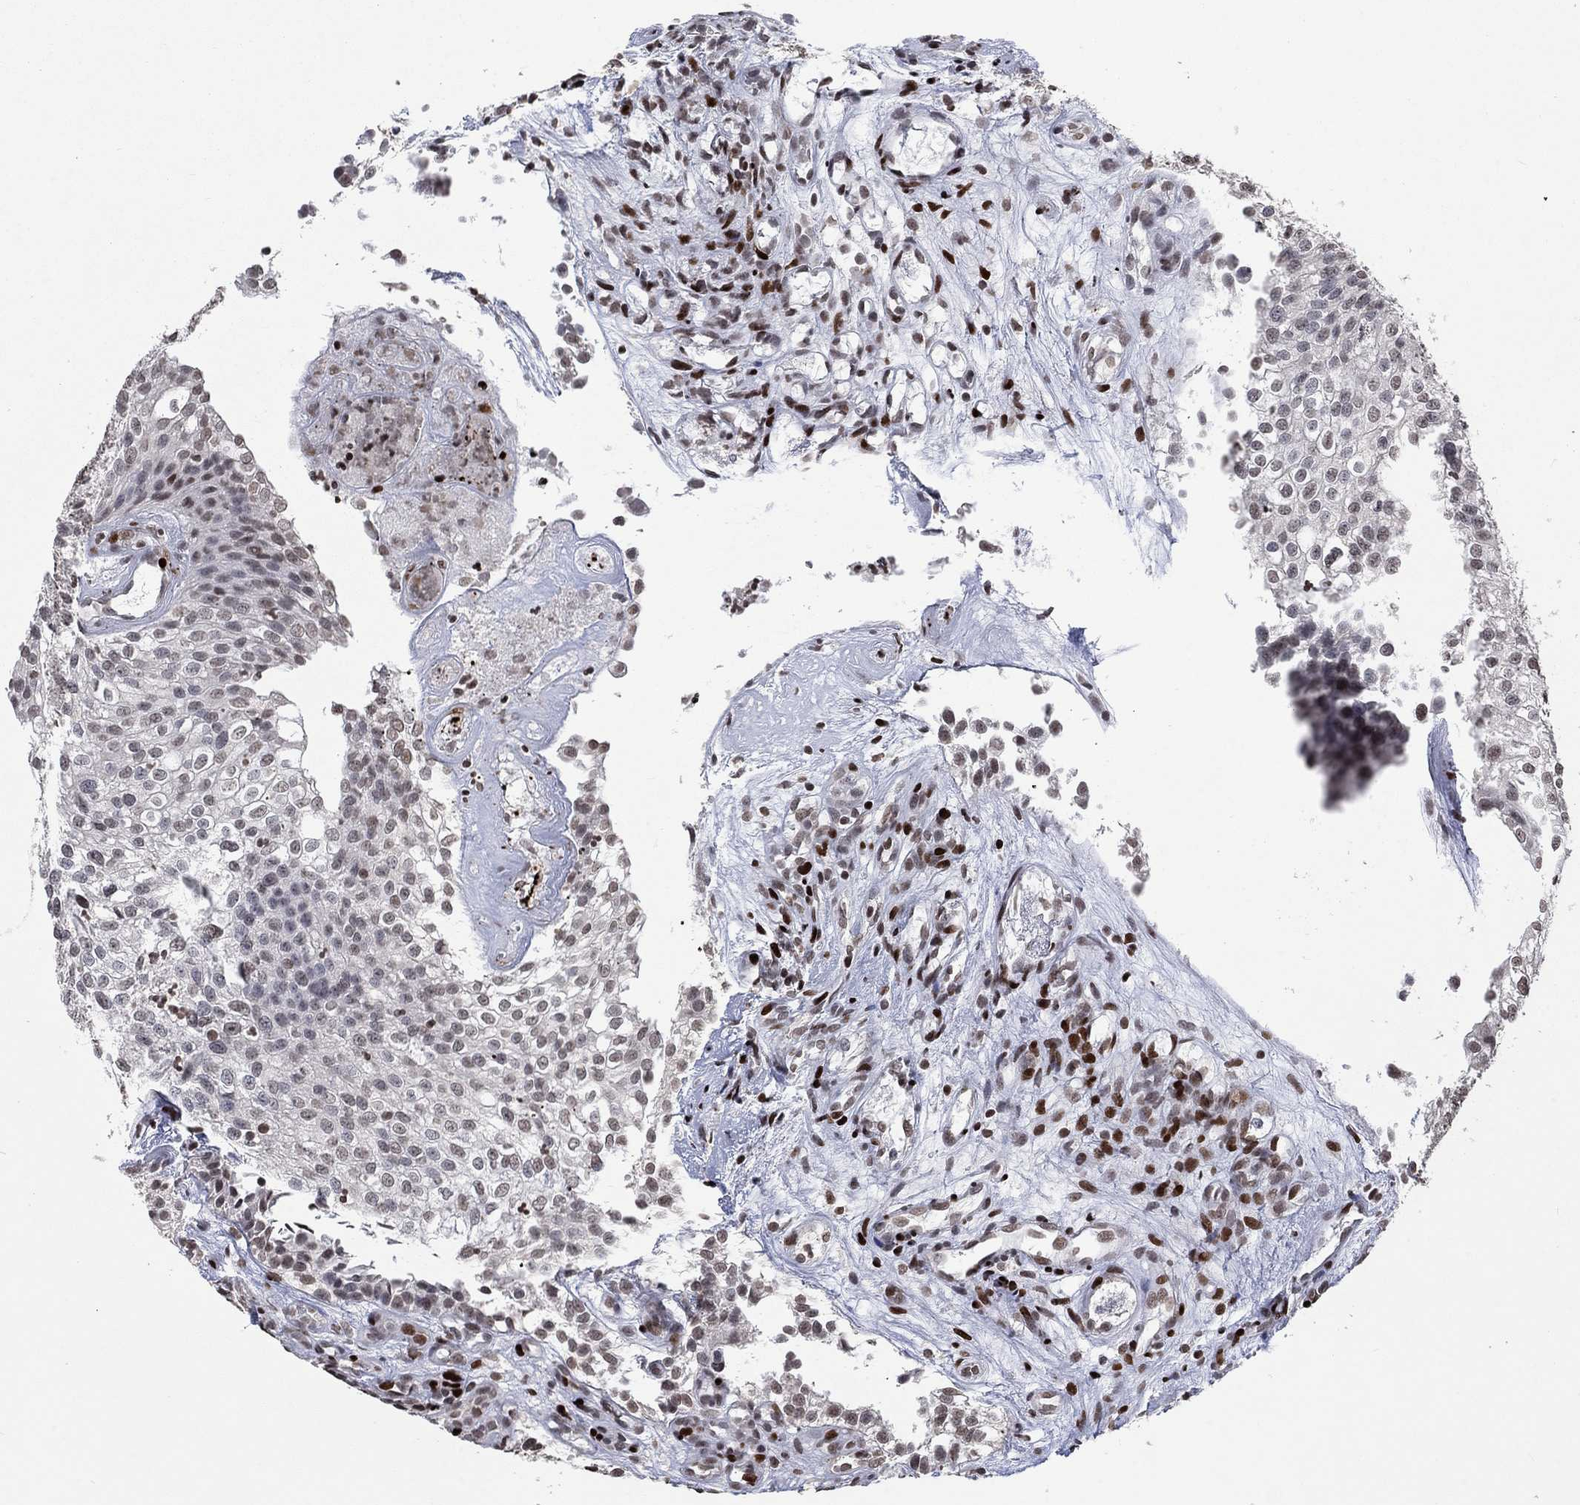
{"staining": {"intensity": "weak", "quantity": "<25%", "location": "nuclear"}, "tissue": "urothelial cancer", "cell_type": "Tumor cells", "image_type": "cancer", "snomed": [{"axis": "morphology", "description": "Urothelial carcinoma, High grade"}, {"axis": "topography", "description": "Urinary bladder"}], "caption": "Tumor cells show no significant positivity in high-grade urothelial carcinoma.", "gene": "SRSF3", "patient": {"sex": "female", "age": 79}}